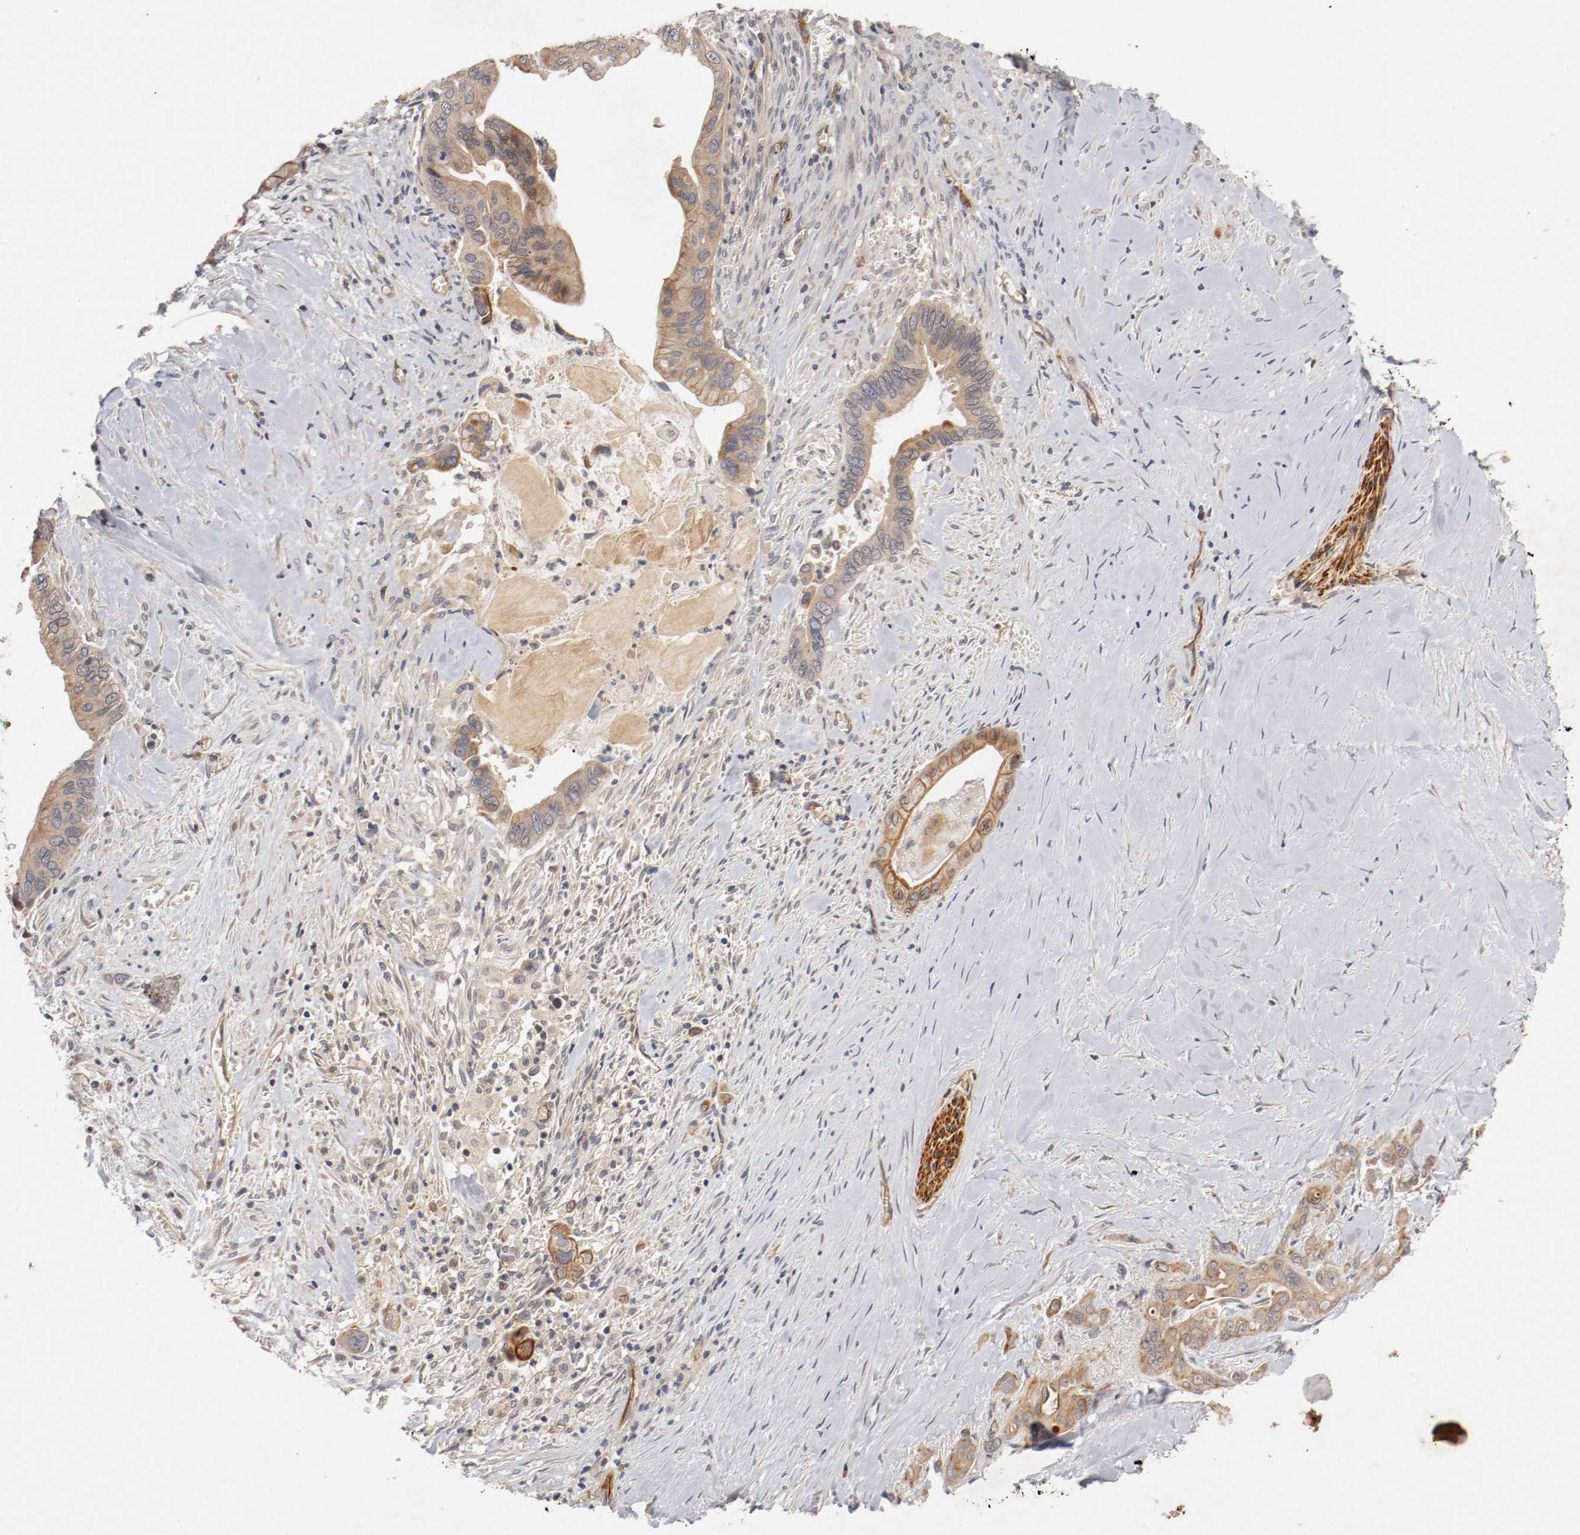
{"staining": {"intensity": "moderate", "quantity": ">75%", "location": "cytoplasmic/membranous"}, "tissue": "pancreatic cancer", "cell_type": "Tumor cells", "image_type": "cancer", "snomed": [{"axis": "morphology", "description": "Adenocarcinoma, NOS"}, {"axis": "topography", "description": "Pancreas"}], "caption": "DAB (3,3'-diaminobenzidine) immunohistochemical staining of human pancreatic adenocarcinoma shows moderate cytoplasmic/membranous protein staining in about >75% of tumor cells.", "gene": "TYK2", "patient": {"sex": "male", "age": 59}}